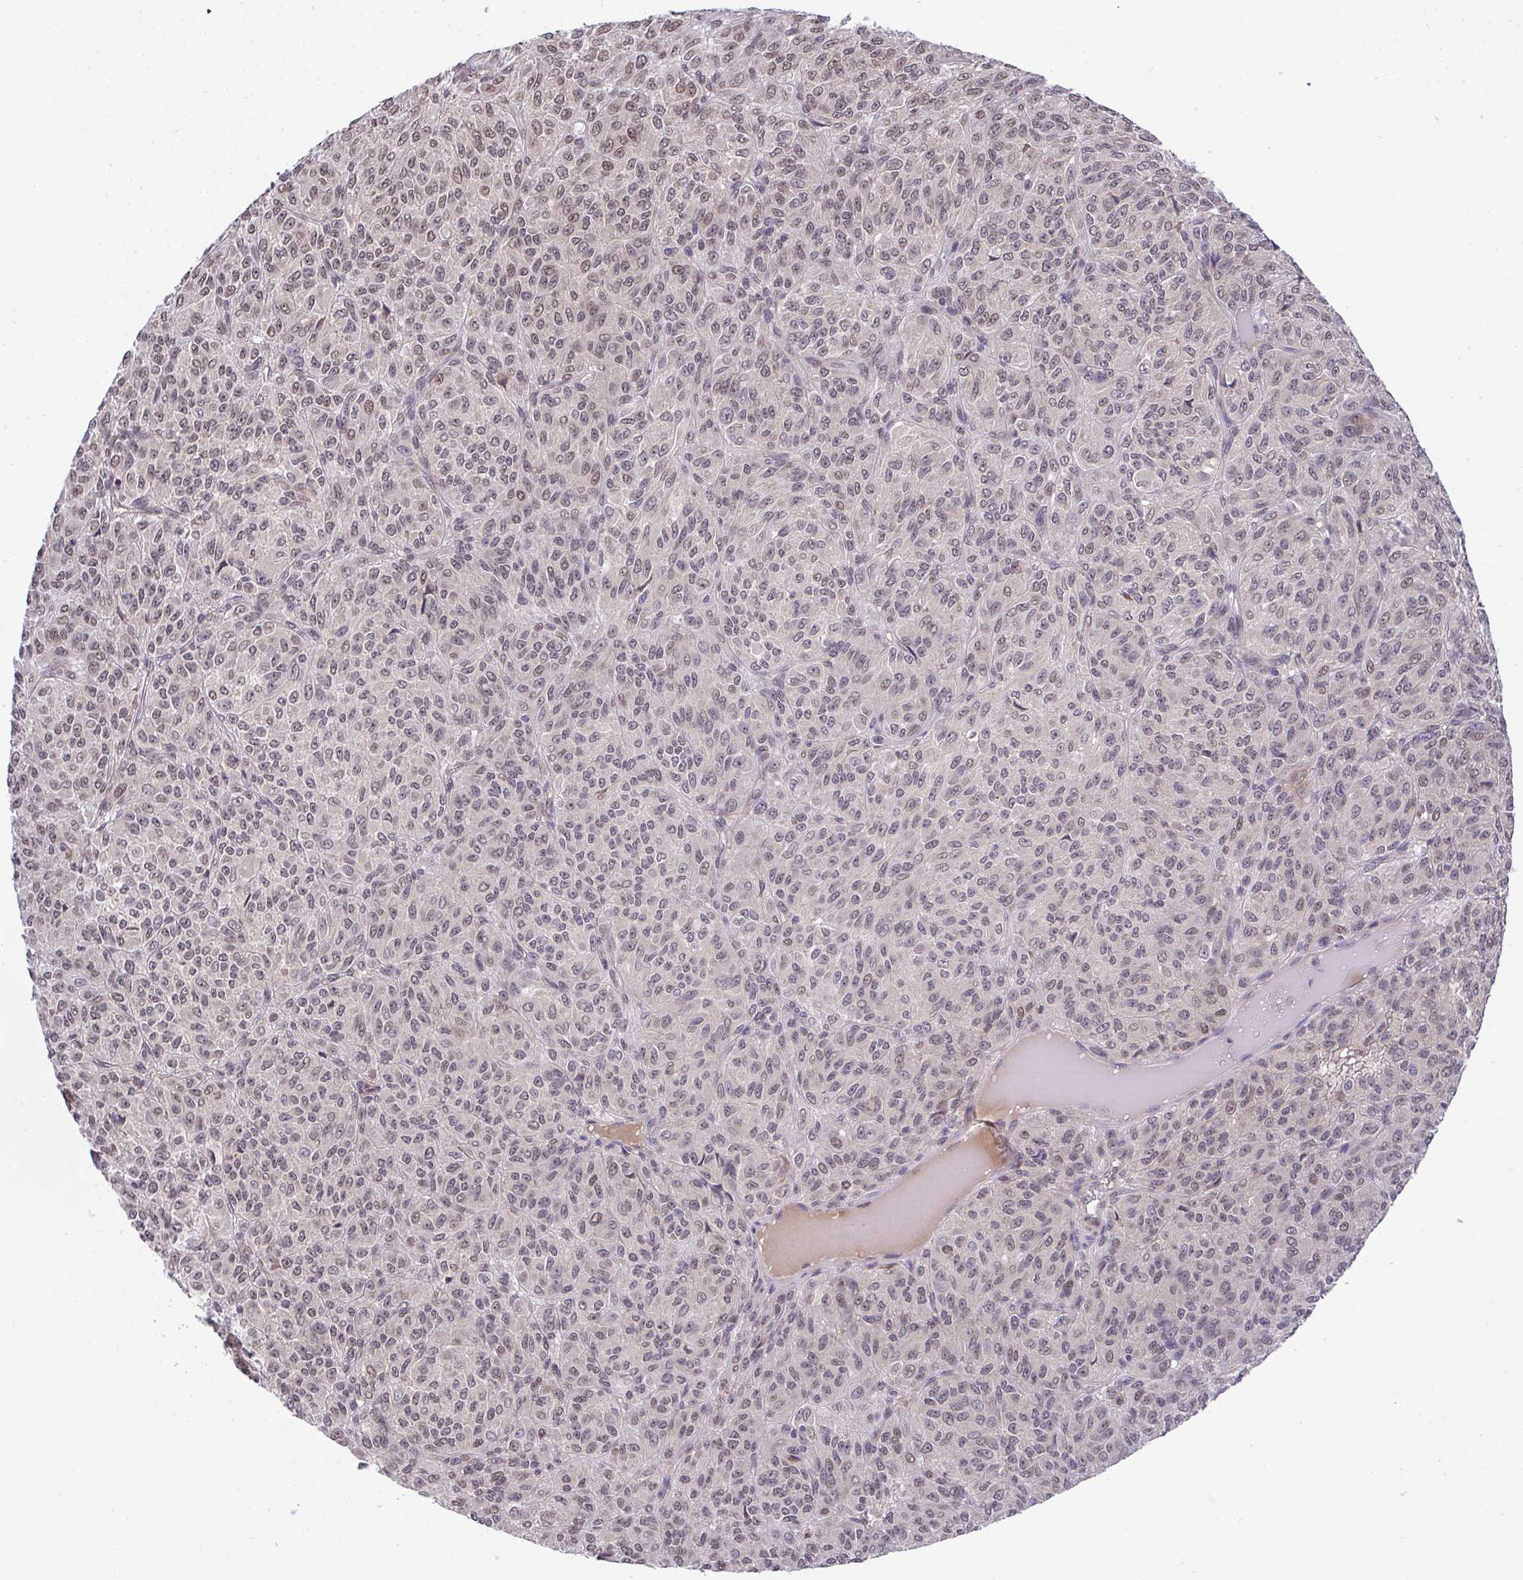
{"staining": {"intensity": "weak", "quantity": "25%-75%", "location": "nuclear"}, "tissue": "melanoma", "cell_type": "Tumor cells", "image_type": "cancer", "snomed": [{"axis": "morphology", "description": "Malignant melanoma, Metastatic site"}, {"axis": "topography", "description": "Brain"}], "caption": "IHC image of malignant melanoma (metastatic site) stained for a protein (brown), which exhibits low levels of weak nuclear expression in about 25%-75% of tumor cells.", "gene": "C9orf64", "patient": {"sex": "female", "age": 56}}